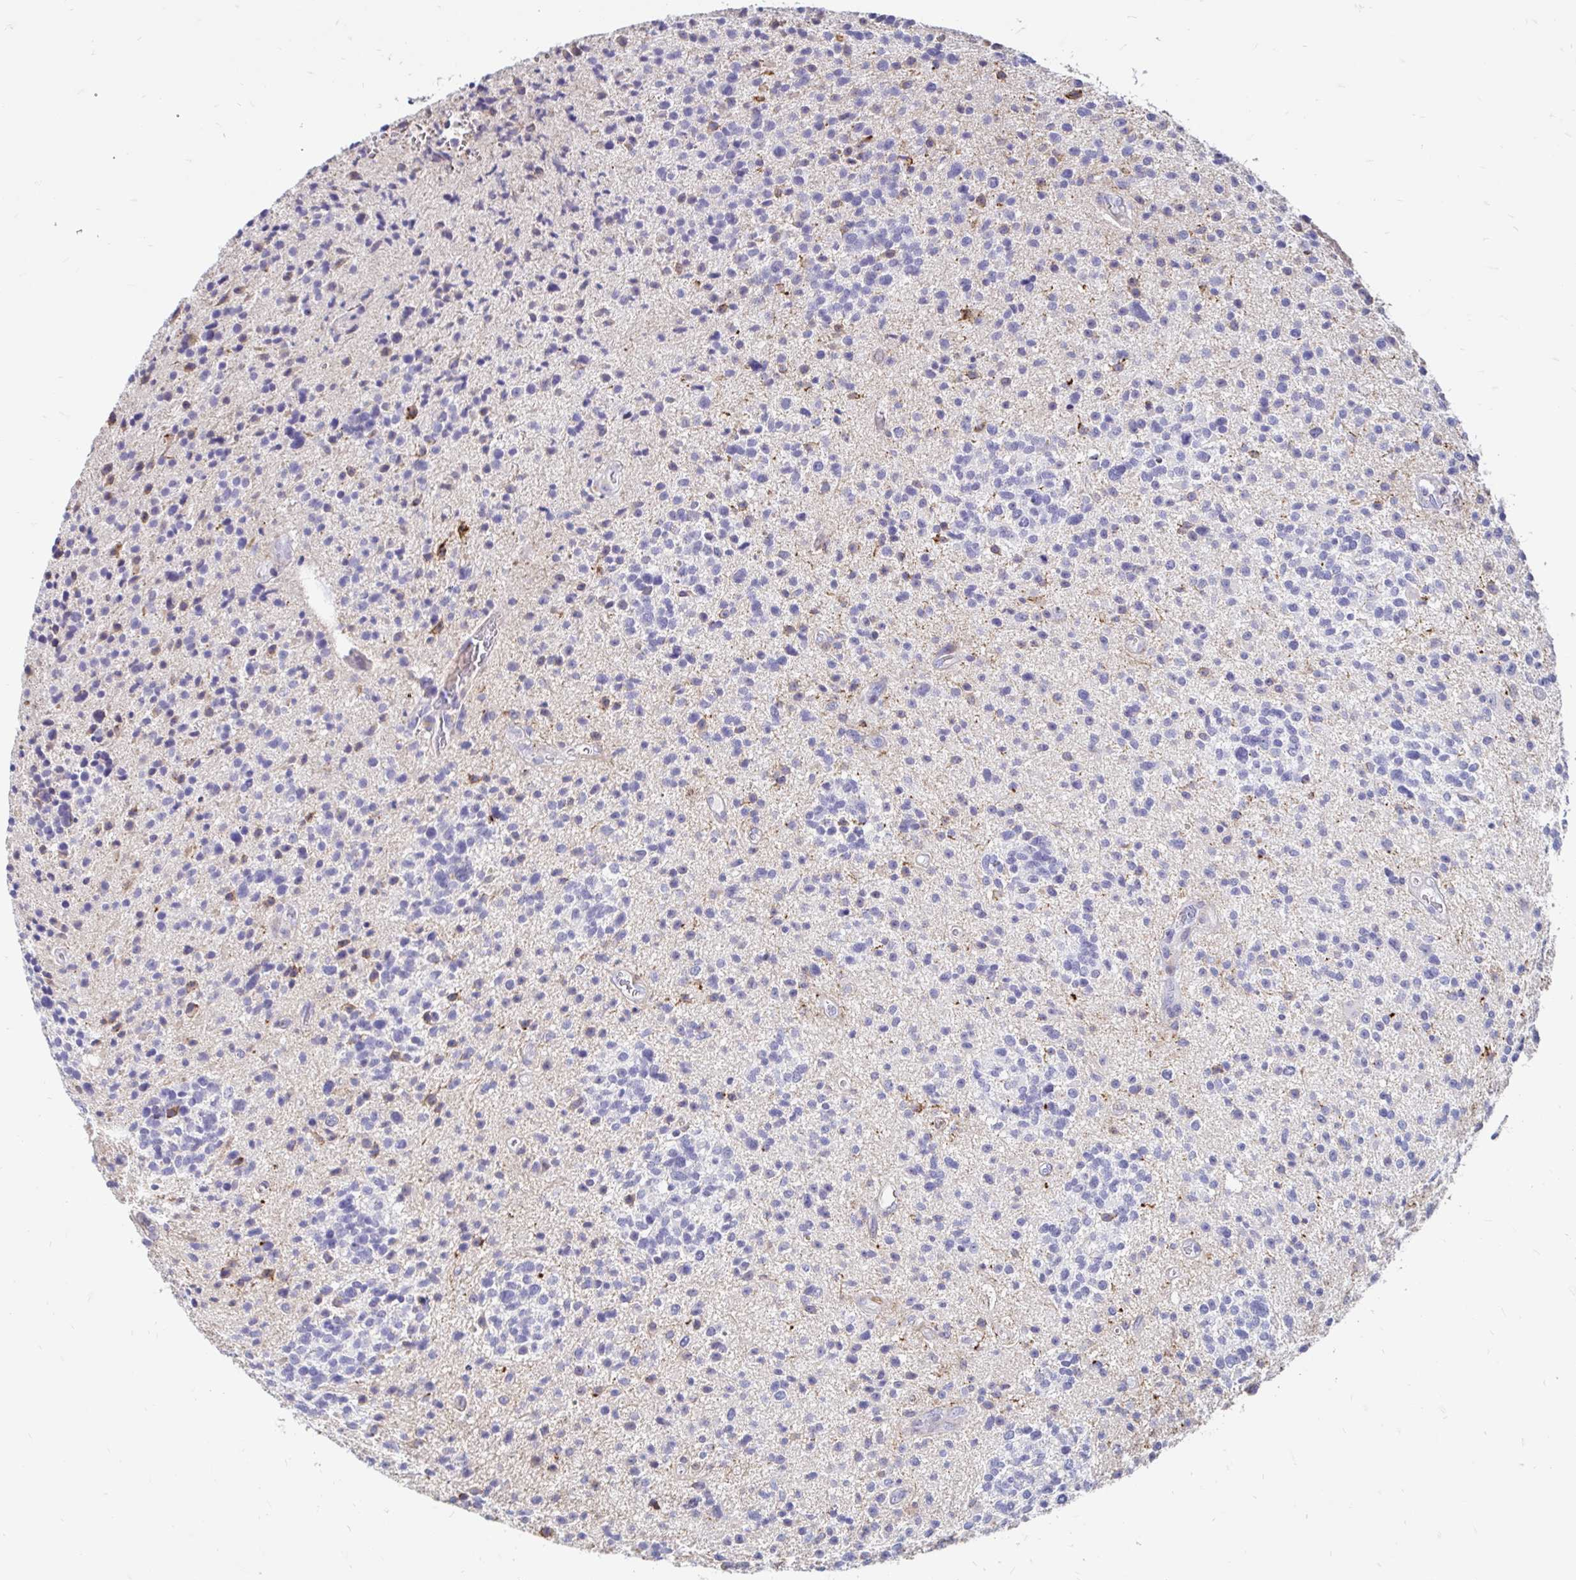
{"staining": {"intensity": "negative", "quantity": "none", "location": "none"}, "tissue": "glioma", "cell_type": "Tumor cells", "image_type": "cancer", "snomed": [{"axis": "morphology", "description": "Glioma, malignant, High grade"}, {"axis": "topography", "description": "Brain"}], "caption": "Immunohistochemistry (IHC) histopathology image of neoplastic tissue: glioma stained with DAB demonstrates no significant protein expression in tumor cells. (DAB immunohistochemistry (IHC), high magnification).", "gene": "CDKL1", "patient": {"sex": "male", "age": 29}}